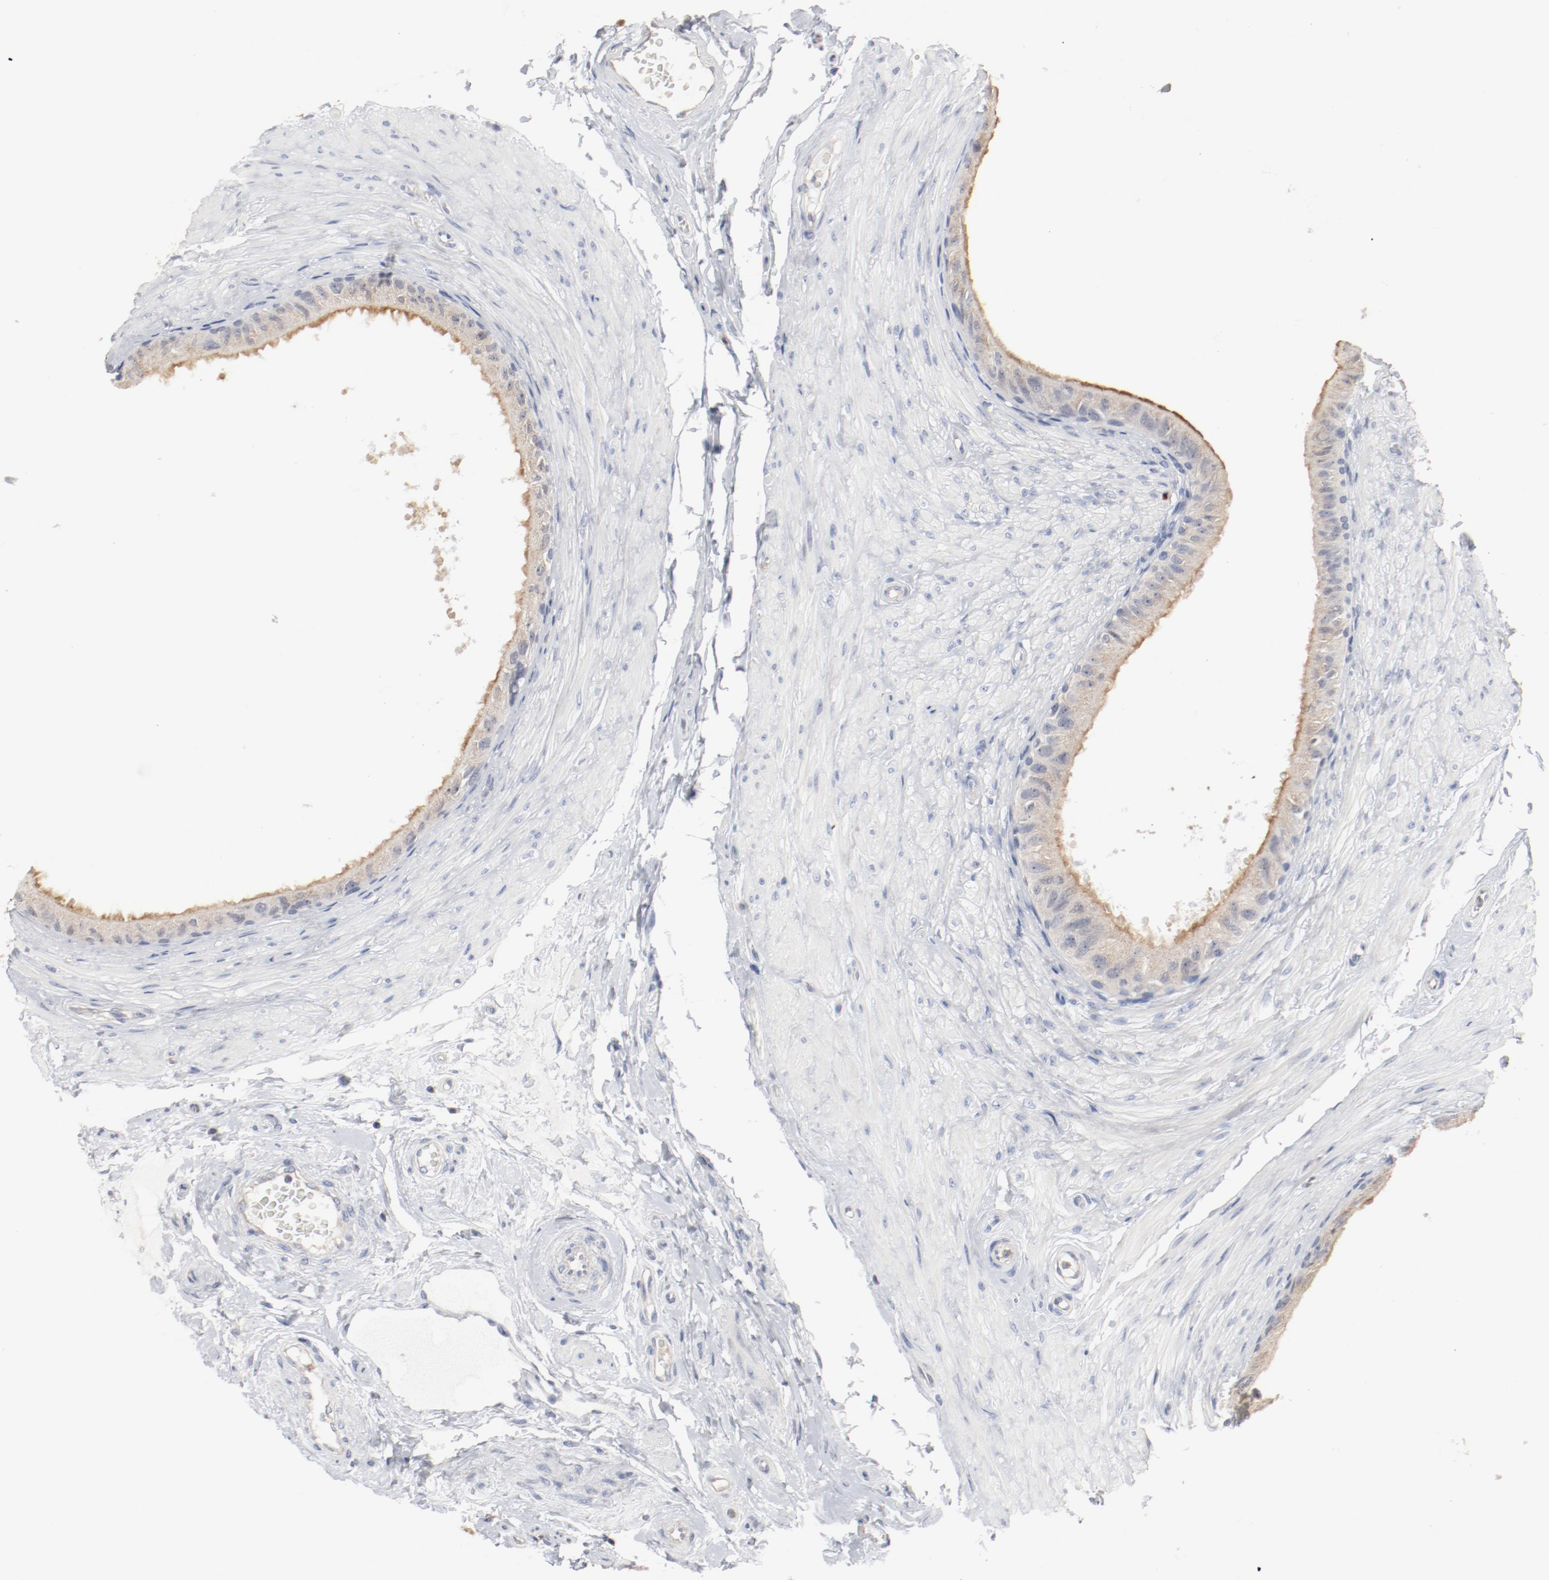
{"staining": {"intensity": "weak", "quantity": ">75%", "location": "cytoplasmic/membranous"}, "tissue": "epididymis", "cell_type": "Glandular cells", "image_type": "normal", "snomed": [{"axis": "morphology", "description": "Normal tissue, NOS"}, {"axis": "topography", "description": "Epididymis"}], "caption": "Immunohistochemistry image of normal epididymis: epididymis stained using immunohistochemistry (IHC) demonstrates low levels of weak protein expression localized specifically in the cytoplasmic/membranous of glandular cells, appearing as a cytoplasmic/membranous brown color.", "gene": "CDK1", "patient": {"sex": "male", "age": 68}}